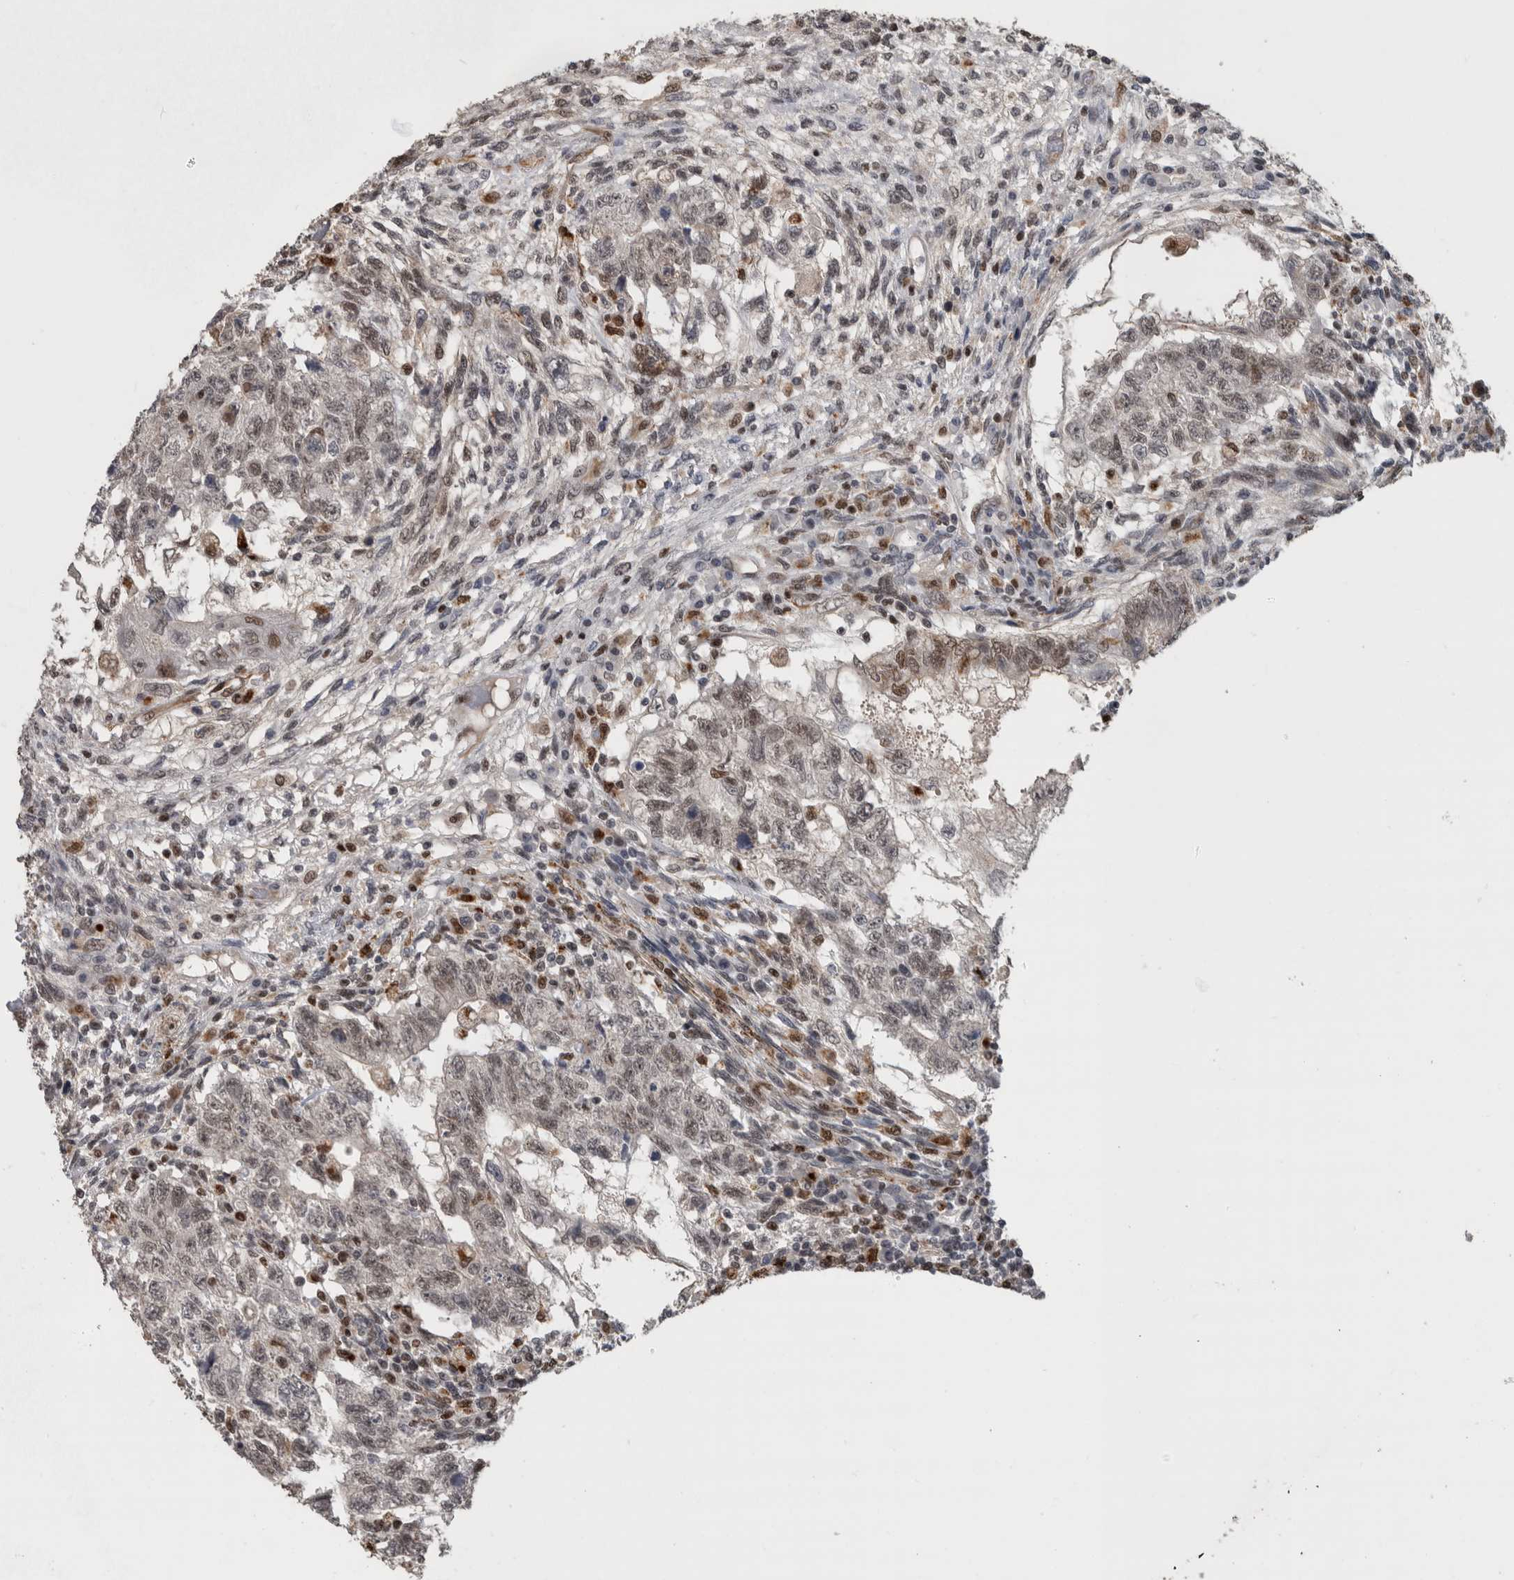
{"staining": {"intensity": "weak", "quantity": ">75%", "location": "nuclear"}, "tissue": "testis cancer", "cell_type": "Tumor cells", "image_type": "cancer", "snomed": [{"axis": "morphology", "description": "Normal tissue, NOS"}, {"axis": "morphology", "description": "Carcinoma, Embryonal, NOS"}, {"axis": "topography", "description": "Testis"}], "caption": "The histopathology image reveals a brown stain indicating the presence of a protein in the nuclear of tumor cells in testis cancer (embryonal carcinoma). The staining is performed using DAB brown chromogen to label protein expression. The nuclei are counter-stained blue using hematoxylin.", "gene": "POLD2", "patient": {"sex": "male", "age": 36}}